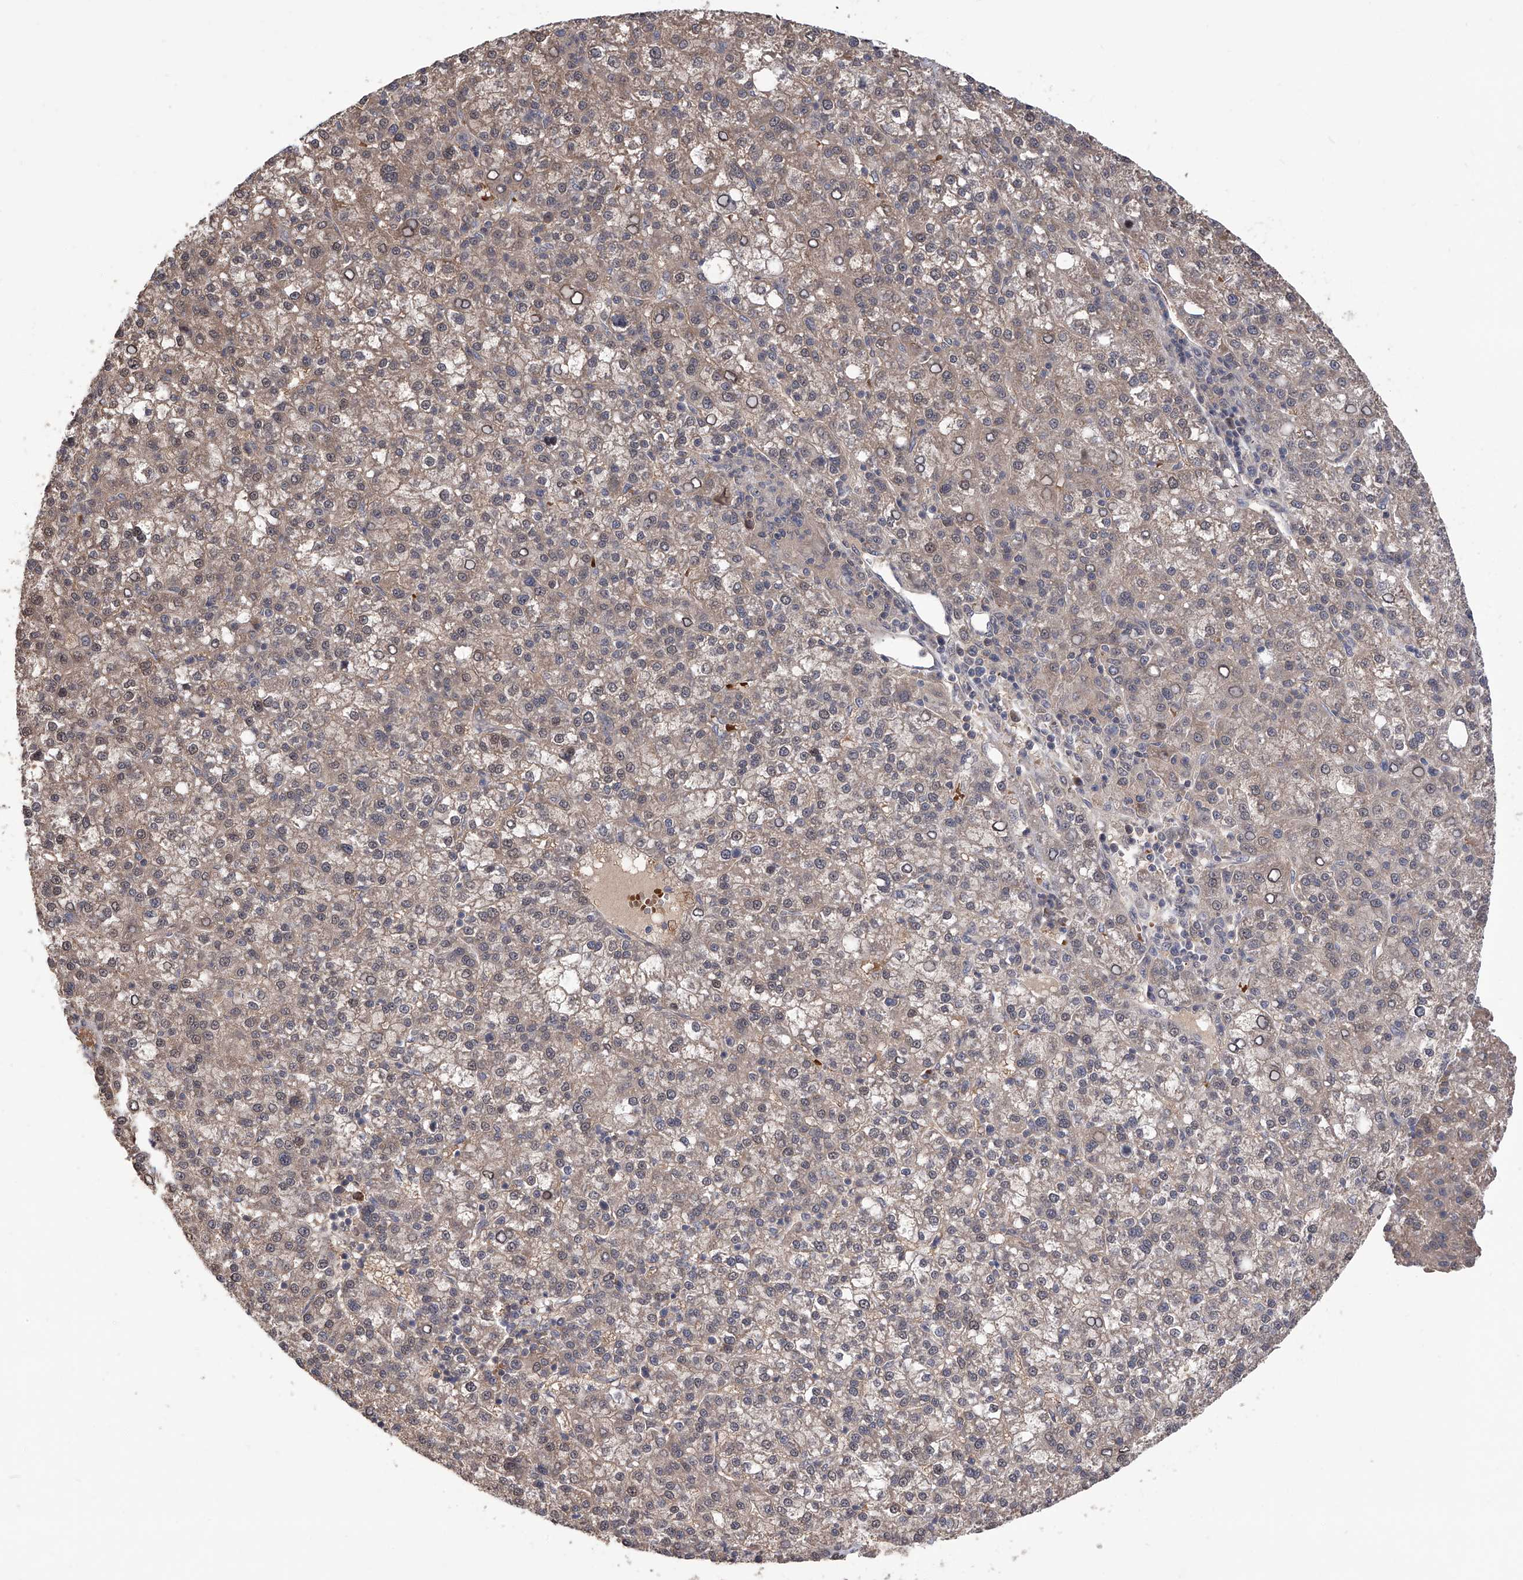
{"staining": {"intensity": "weak", "quantity": "25%-75%", "location": "cytoplasmic/membranous"}, "tissue": "liver cancer", "cell_type": "Tumor cells", "image_type": "cancer", "snomed": [{"axis": "morphology", "description": "Carcinoma, Hepatocellular, NOS"}, {"axis": "topography", "description": "Liver"}], "caption": "An IHC photomicrograph of neoplastic tissue is shown. Protein staining in brown labels weak cytoplasmic/membranous positivity in liver cancer within tumor cells. The staining is performed using DAB (3,3'-diaminobenzidine) brown chromogen to label protein expression. The nuclei are counter-stained blue using hematoxylin.", "gene": "LYSMD4", "patient": {"sex": "female", "age": 58}}